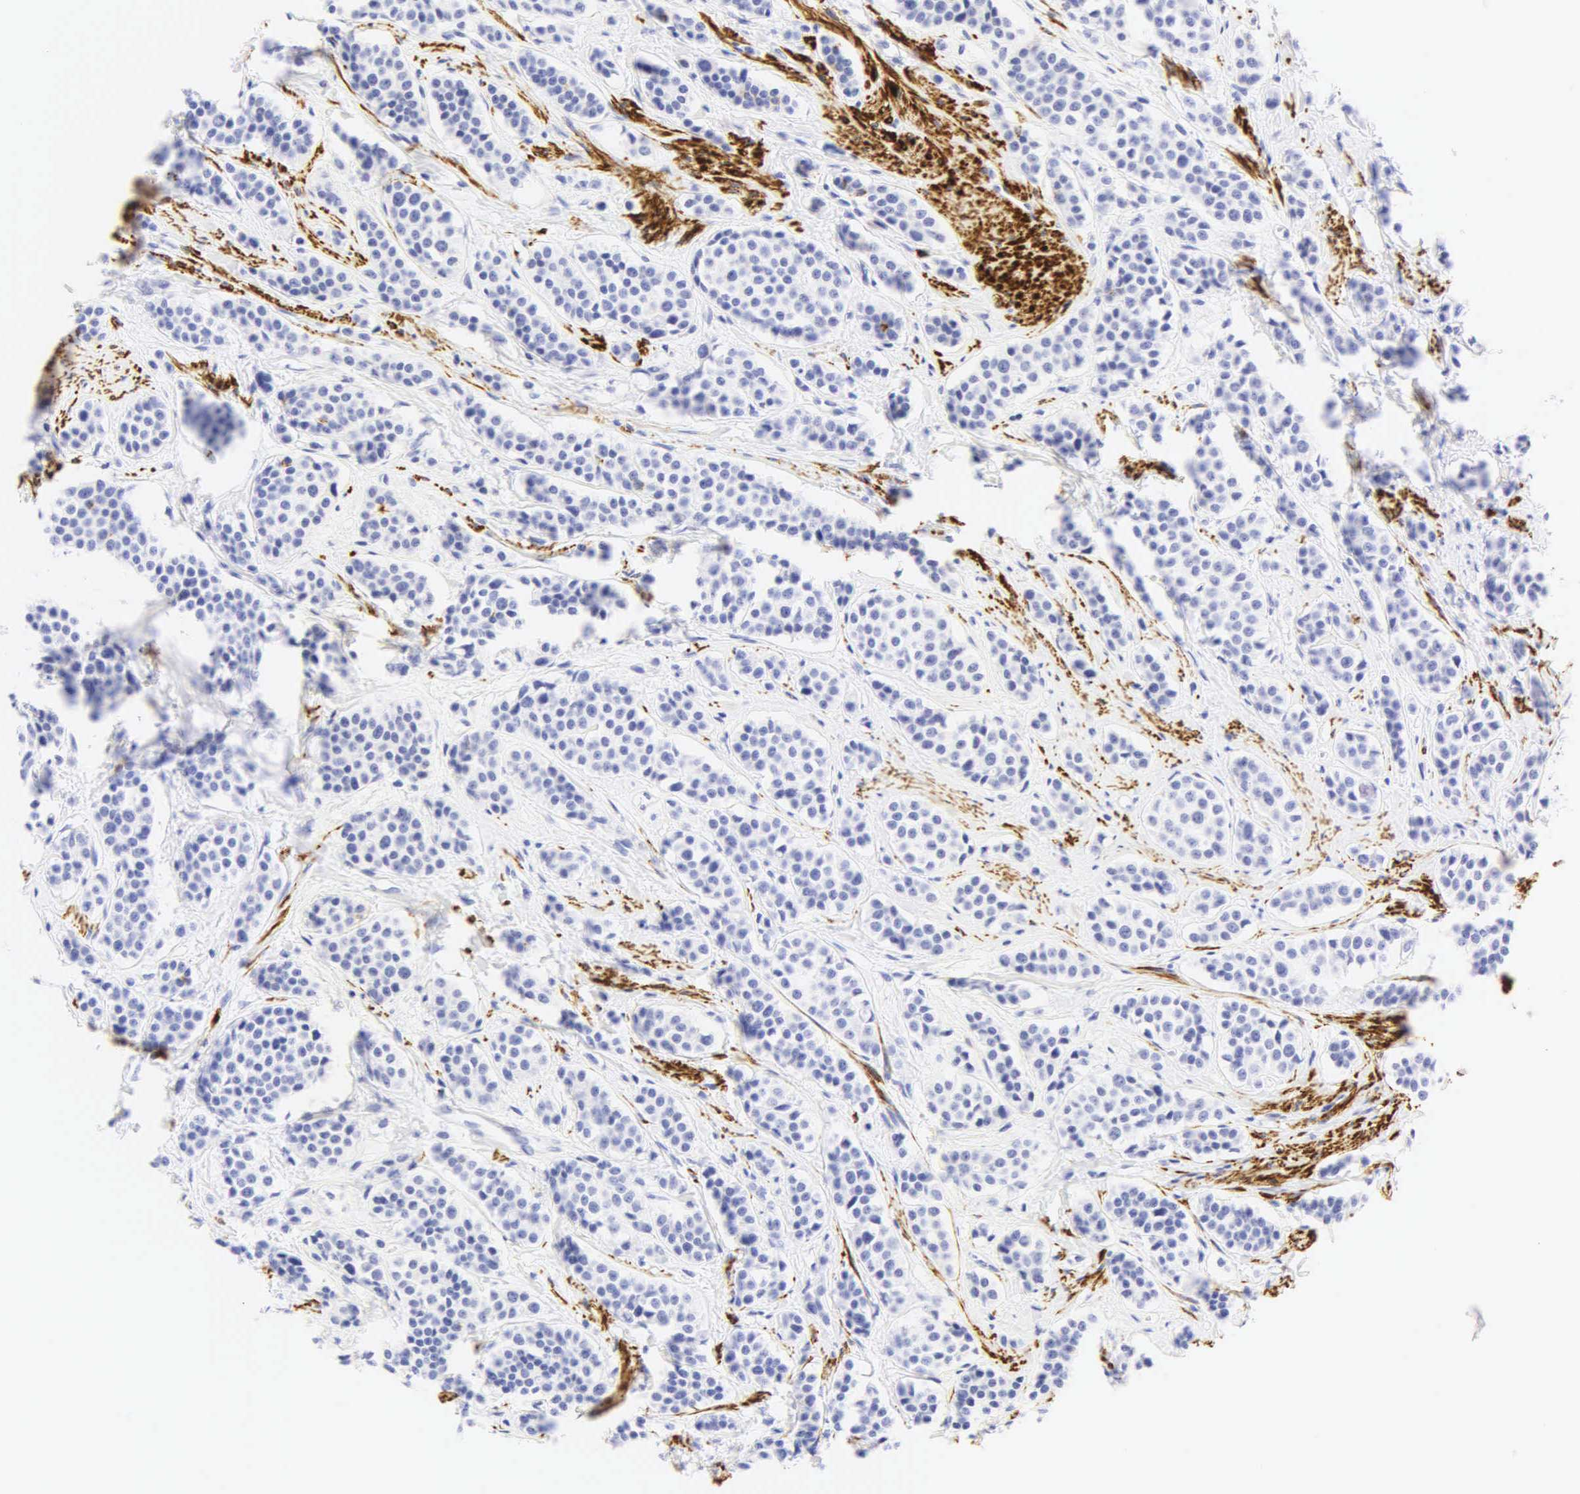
{"staining": {"intensity": "negative", "quantity": "none", "location": "none"}, "tissue": "carcinoid", "cell_type": "Tumor cells", "image_type": "cancer", "snomed": [{"axis": "morphology", "description": "Carcinoid, malignant, NOS"}, {"axis": "topography", "description": "Small intestine"}], "caption": "A histopathology image of carcinoid (malignant) stained for a protein displays no brown staining in tumor cells.", "gene": "DES", "patient": {"sex": "male", "age": 60}}